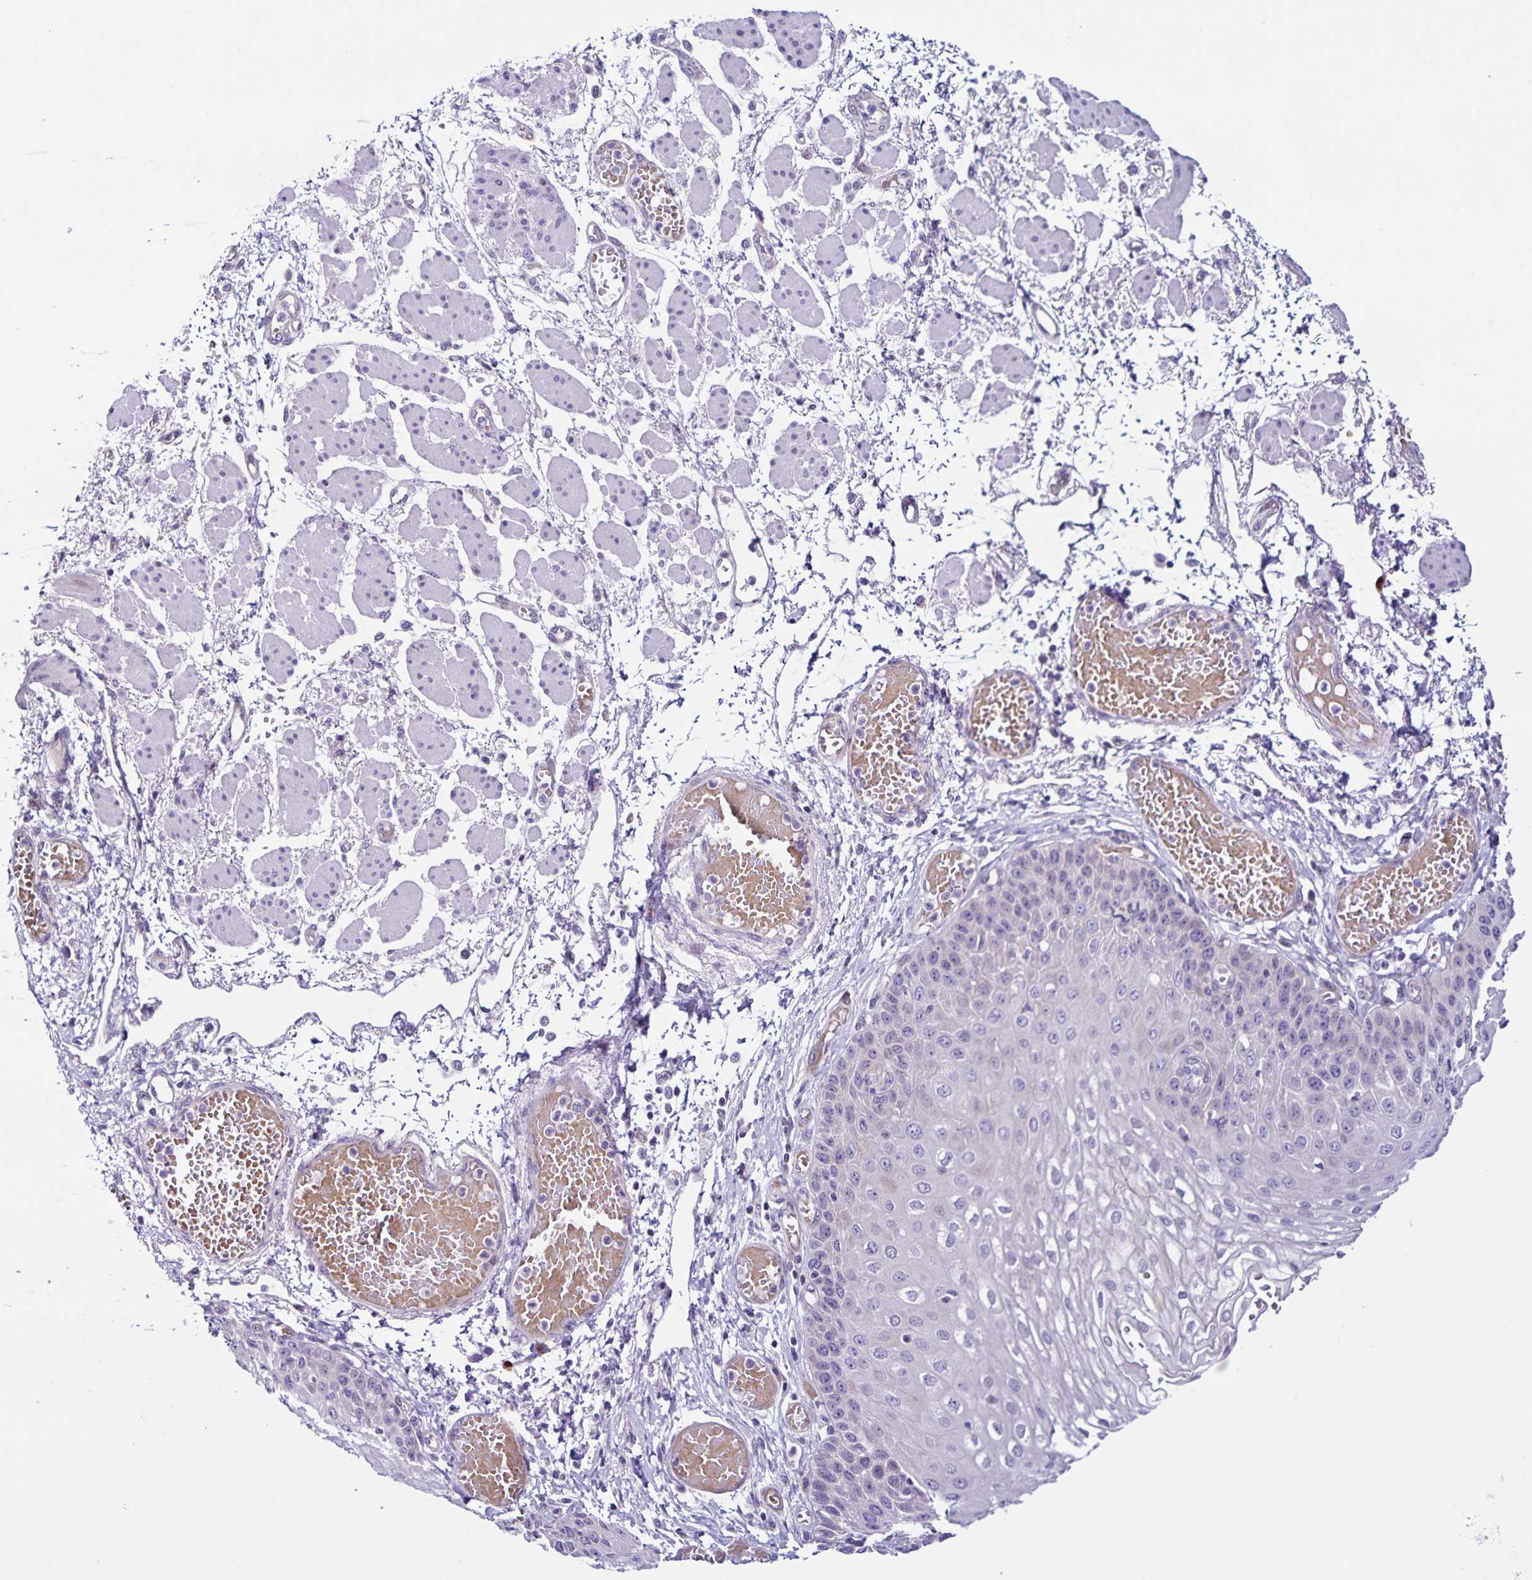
{"staining": {"intensity": "weak", "quantity": "<25%", "location": "cytoplasmic/membranous"}, "tissue": "esophagus", "cell_type": "Squamous epithelial cells", "image_type": "normal", "snomed": [{"axis": "morphology", "description": "Normal tissue, NOS"}, {"axis": "morphology", "description": "Adenocarcinoma, NOS"}, {"axis": "topography", "description": "Esophagus"}], "caption": "DAB (3,3'-diaminobenzidine) immunohistochemical staining of unremarkable human esophagus shows no significant positivity in squamous epithelial cells.", "gene": "RNFT2", "patient": {"sex": "male", "age": 81}}